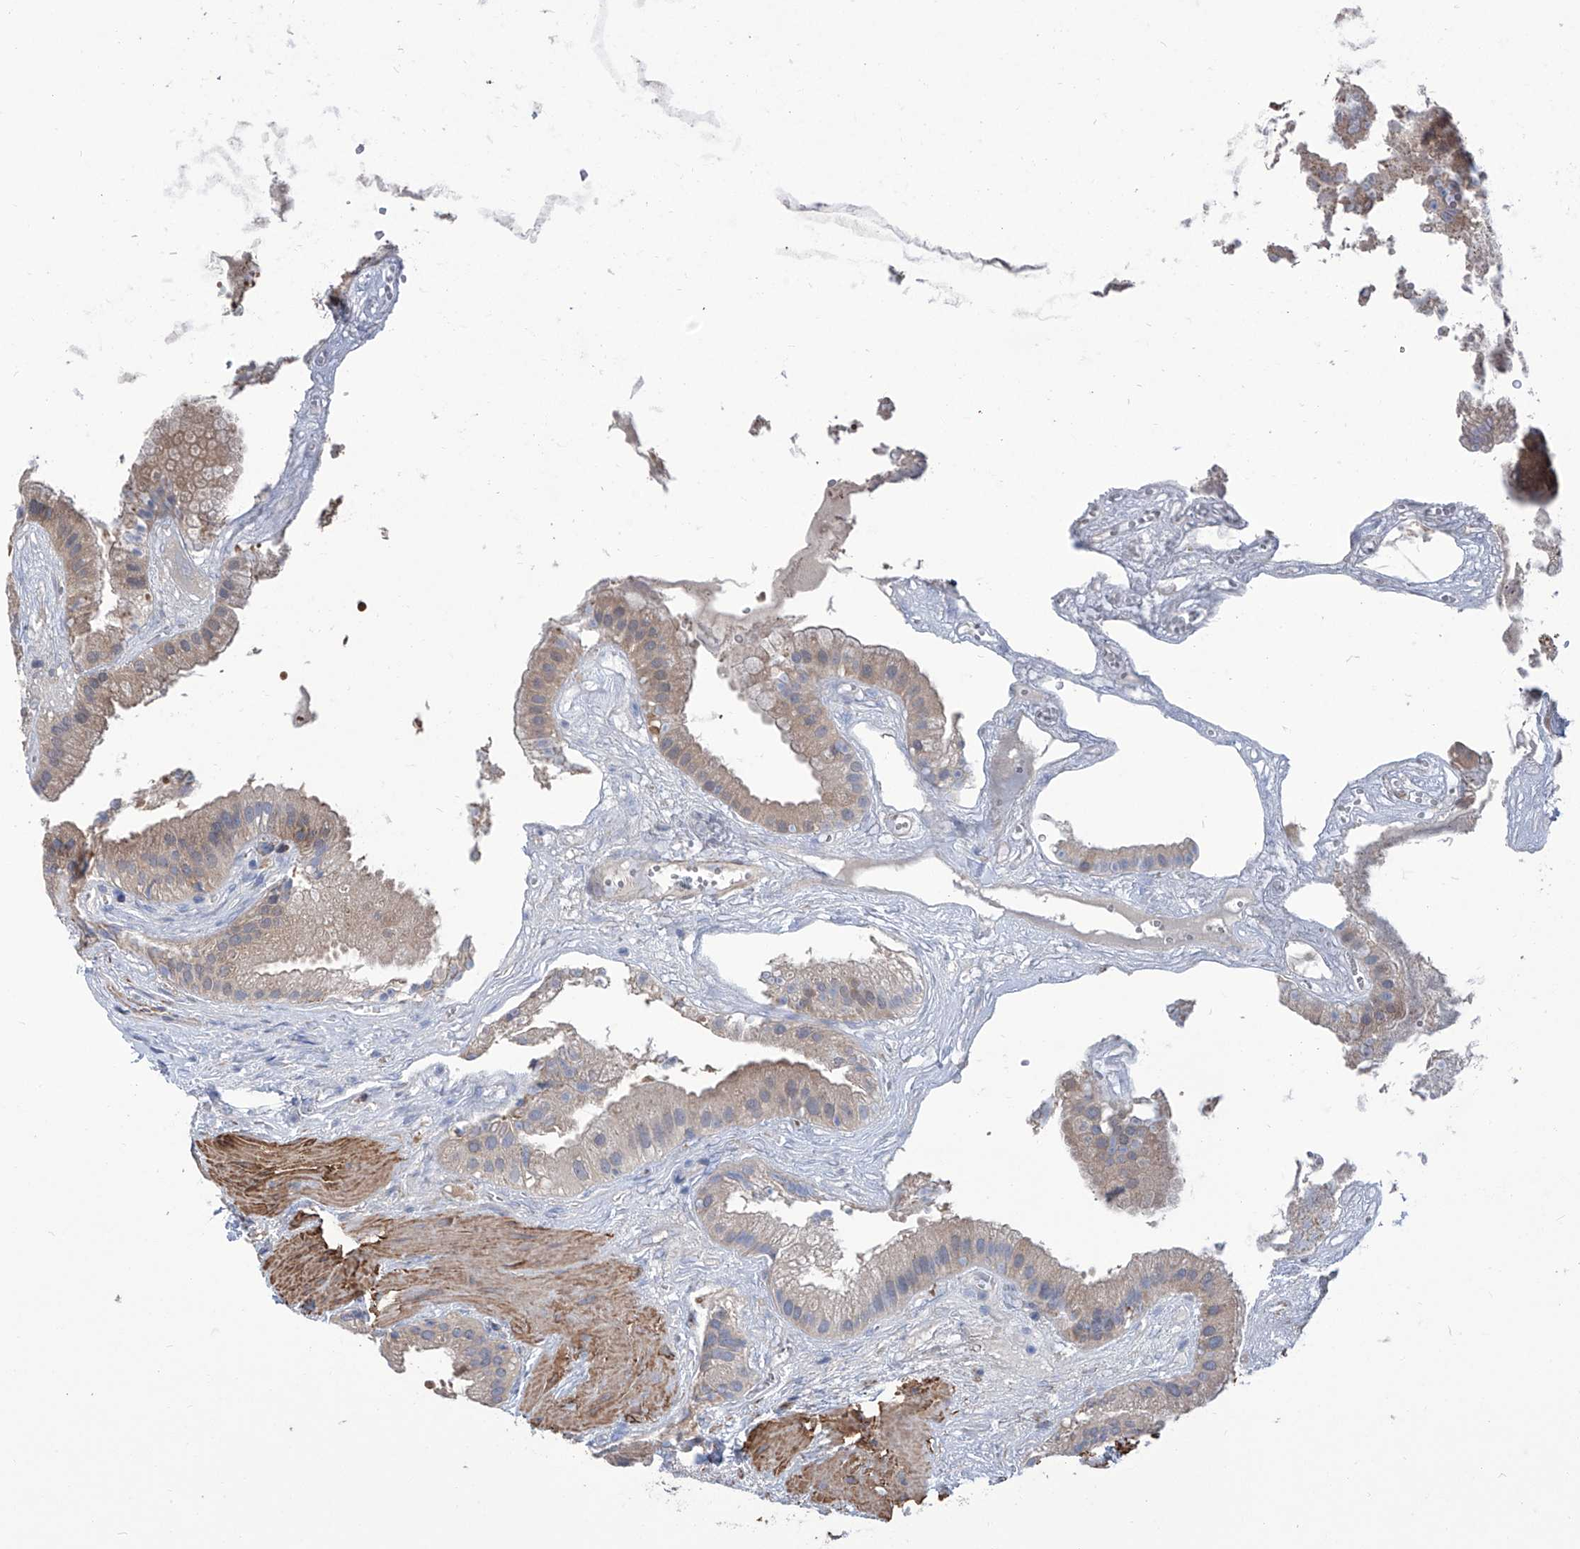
{"staining": {"intensity": "moderate", "quantity": ">75%", "location": "cytoplasmic/membranous"}, "tissue": "gallbladder", "cell_type": "Glandular cells", "image_type": "normal", "snomed": [{"axis": "morphology", "description": "Normal tissue, NOS"}, {"axis": "topography", "description": "Gallbladder"}], "caption": "Gallbladder stained with a brown dye shows moderate cytoplasmic/membranous positive expression in approximately >75% of glandular cells.", "gene": "SMS", "patient": {"sex": "male", "age": 55}}